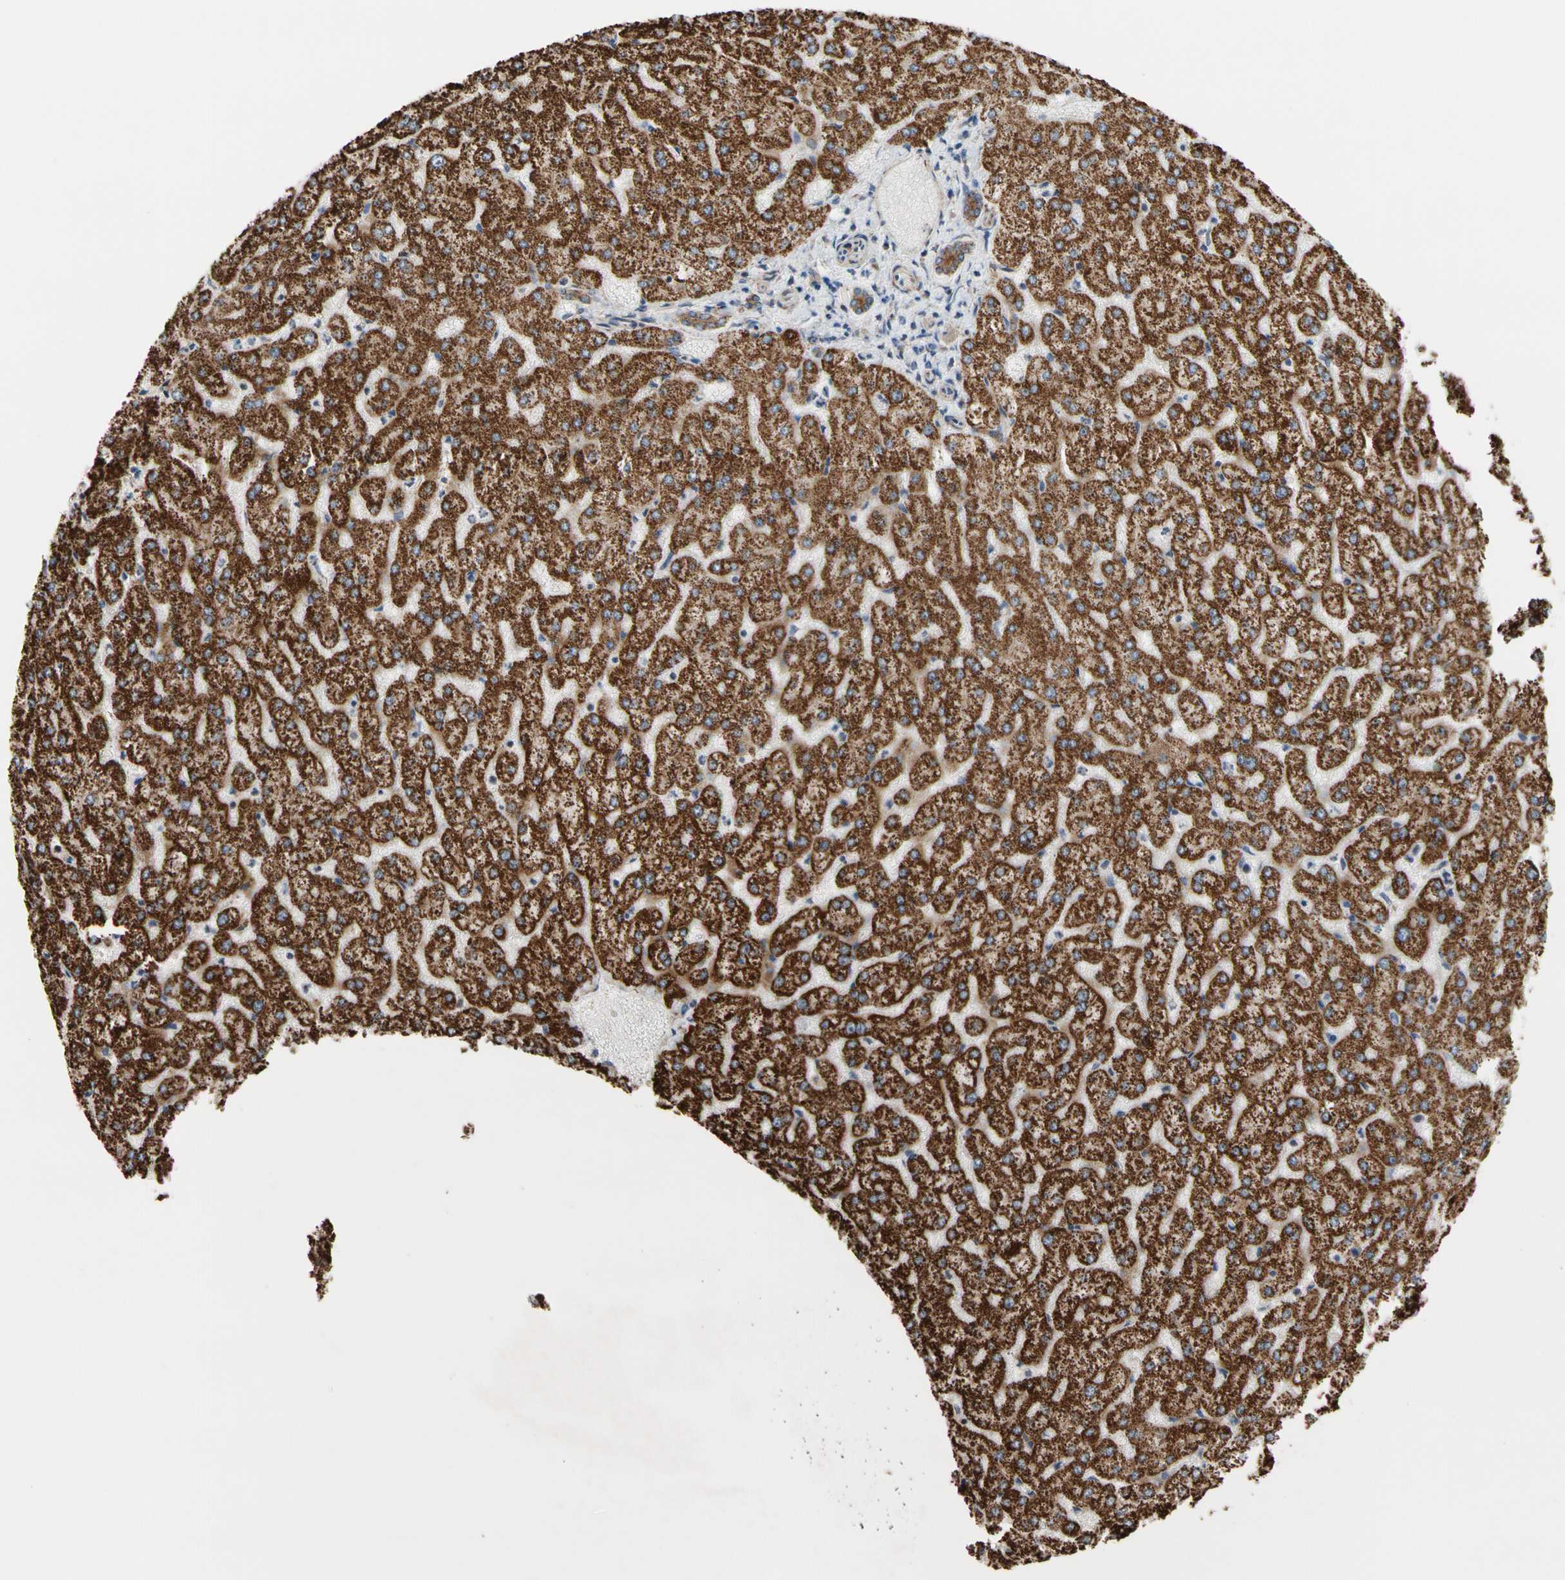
{"staining": {"intensity": "strong", "quantity": ">75%", "location": "cytoplasmic/membranous"}, "tissue": "liver", "cell_type": "Cholangiocytes", "image_type": "normal", "snomed": [{"axis": "morphology", "description": "Normal tissue, NOS"}, {"axis": "topography", "description": "Liver"}], "caption": "A micrograph showing strong cytoplasmic/membranous expression in about >75% of cholangiocytes in unremarkable liver, as visualized by brown immunohistochemical staining.", "gene": "FAM110B", "patient": {"sex": "female", "age": 32}}